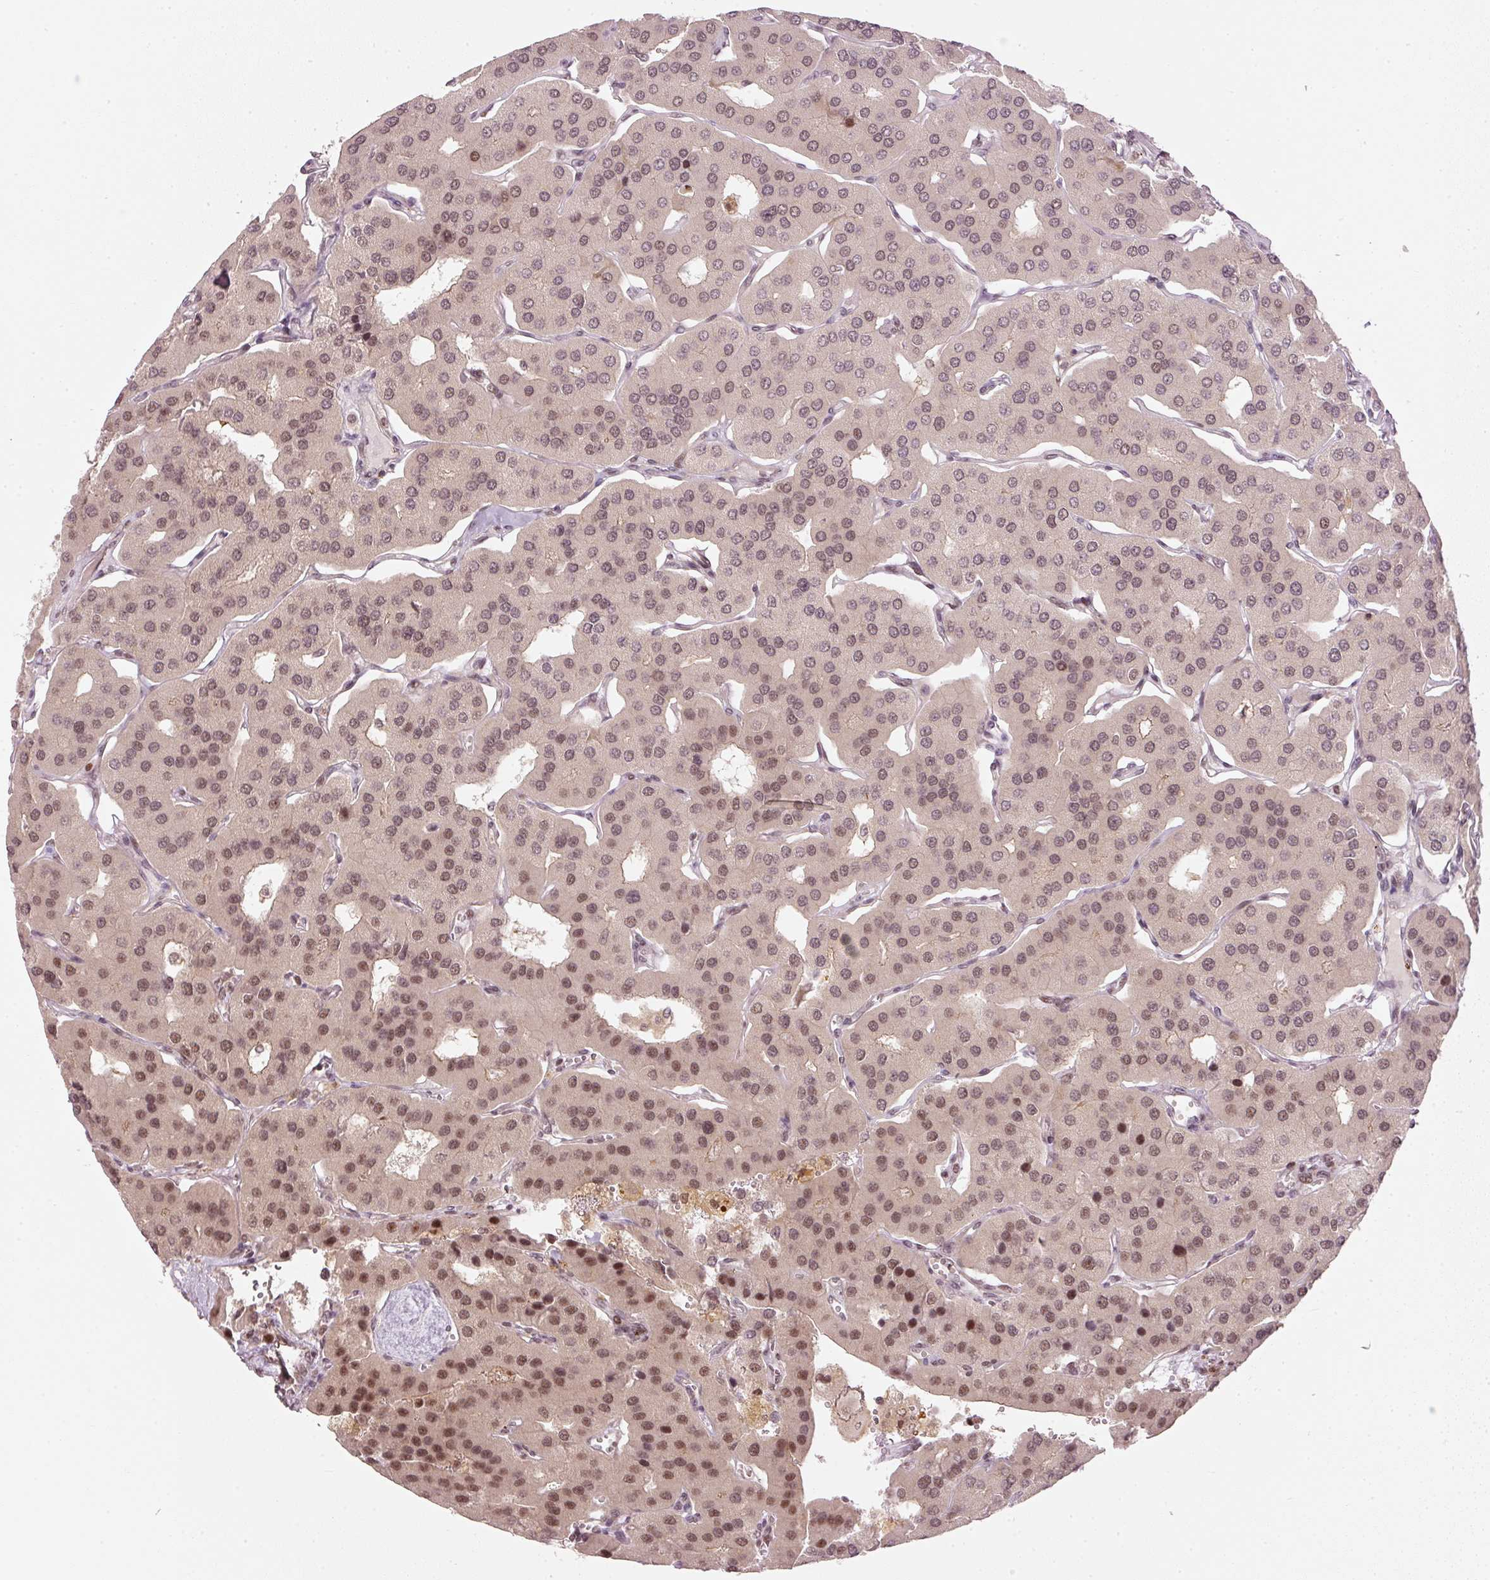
{"staining": {"intensity": "moderate", "quantity": "25%-75%", "location": "nuclear"}, "tissue": "parathyroid gland", "cell_type": "Glandular cells", "image_type": "normal", "snomed": [{"axis": "morphology", "description": "Normal tissue, NOS"}, {"axis": "morphology", "description": "Adenoma, NOS"}, {"axis": "topography", "description": "Parathyroid gland"}], "caption": "Parathyroid gland stained with a protein marker demonstrates moderate staining in glandular cells.", "gene": "THOC6", "patient": {"sex": "female", "age": 86}}